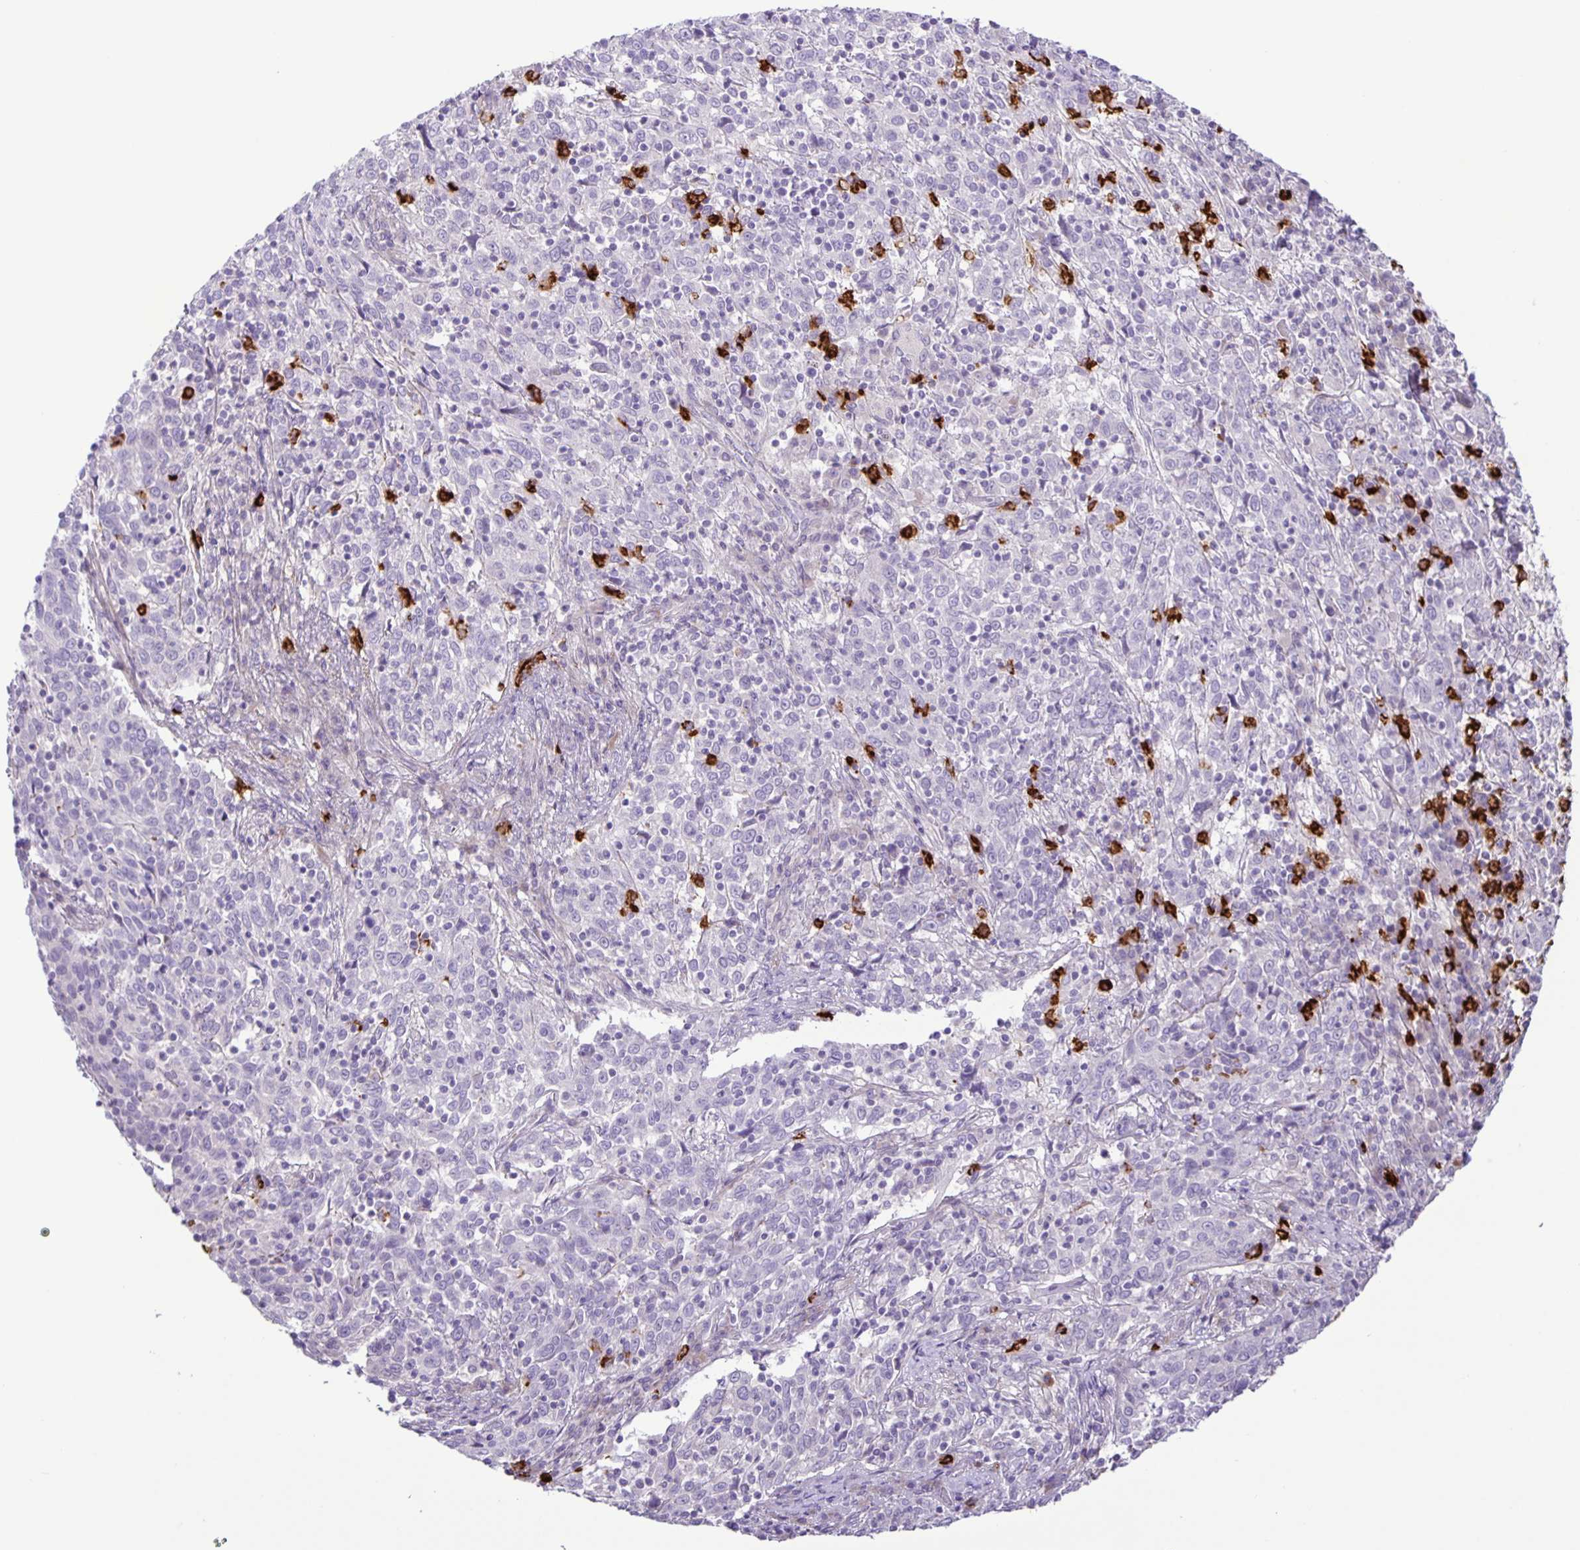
{"staining": {"intensity": "negative", "quantity": "none", "location": "none"}, "tissue": "cervical cancer", "cell_type": "Tumor cells", "image_type": "cancer", "snomed": [{"axis": "morphology", "description": "Squamous cell carcinoma, NOS"}, {"axis": "topography", "description": "Cervix"}], "caption": "Tumor cells are negative for protein expression in human squamous cell carcinoma (cervical).", "gene": "ADCK1", "patient": {"sex": "female", "age": 46}}